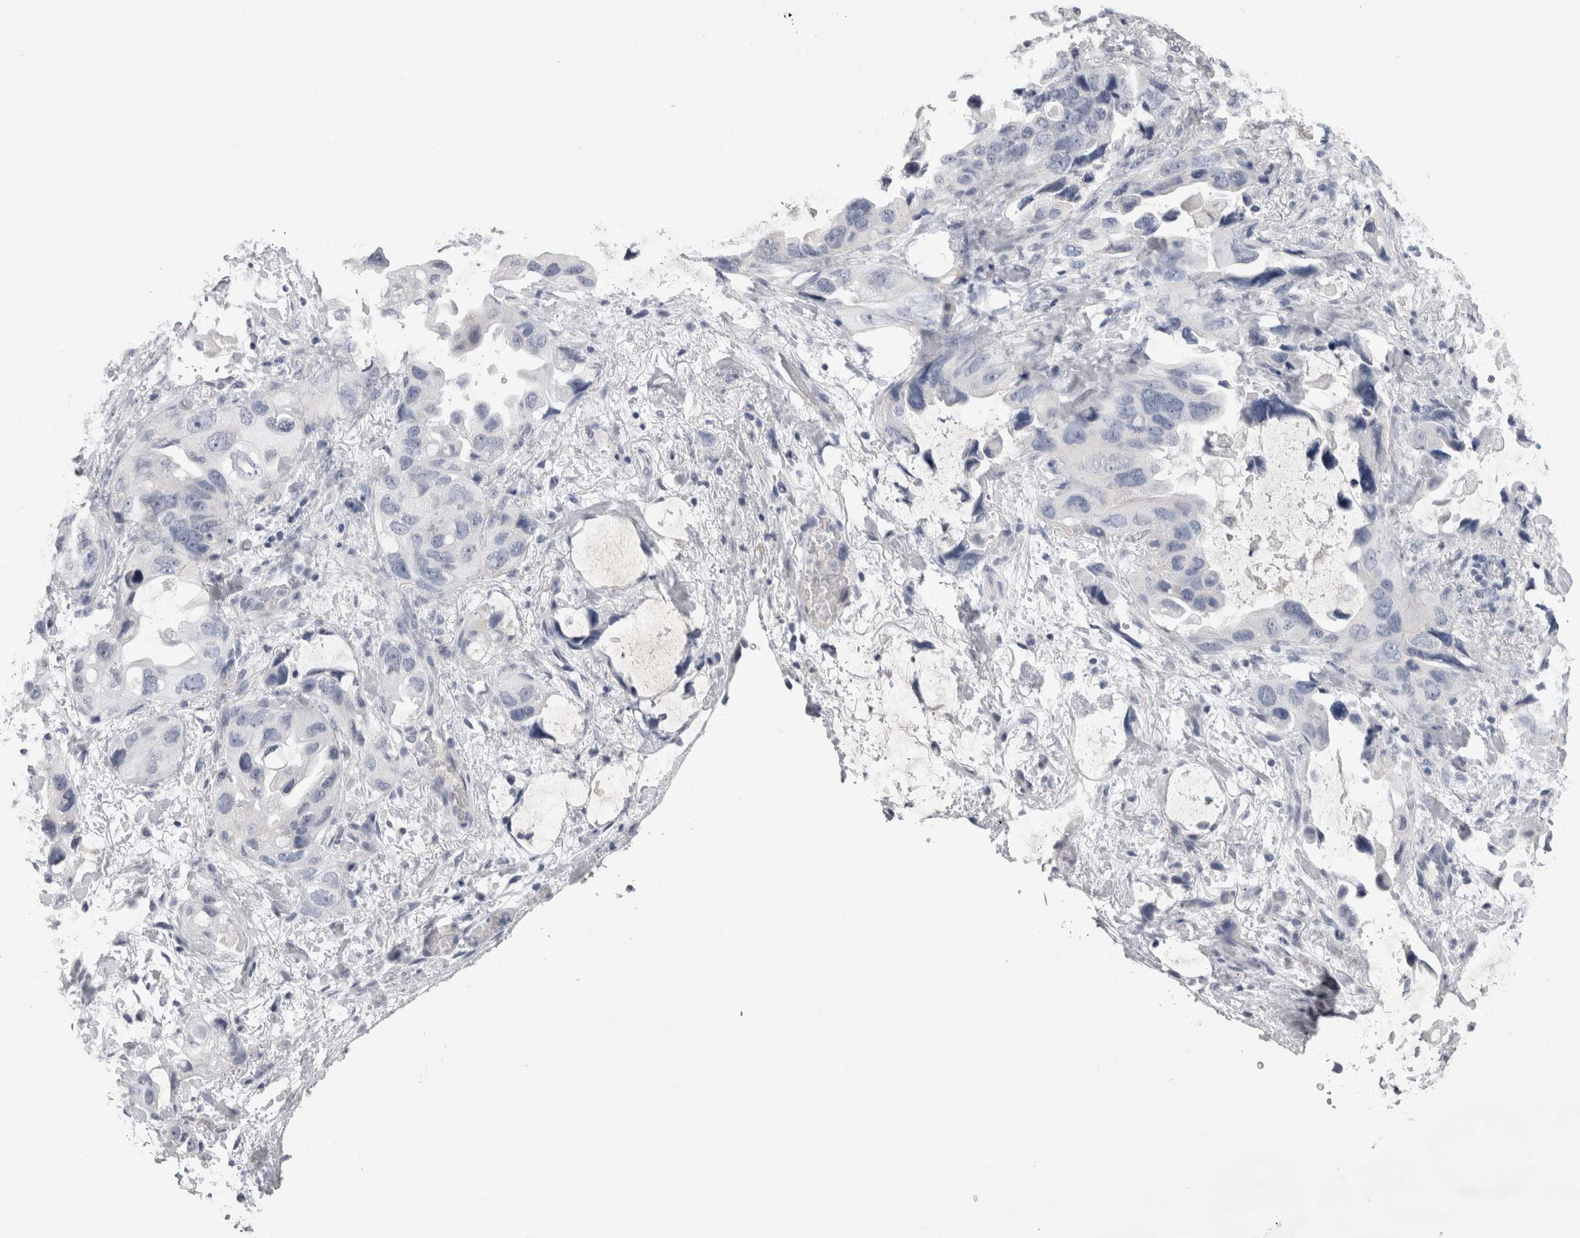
{"staining": {"intensity": "negative", "quantity": "none", "location": "none"}, "tissue": "lung cancer", "cell_type": "Tumor cells", "image_type": "cancer", "snomed": [{"axis": "morphology", "description": "Squamous cell carcinoma, NOS"}, {"axis": "topography", "description": "Lung"}], "caption": "Human lung squamous cell carcinoma stained for a protein using IHC displays no expression in tumor cells.", "gene": "AFMID", "patient": {"sex": "female", "age": 73}}